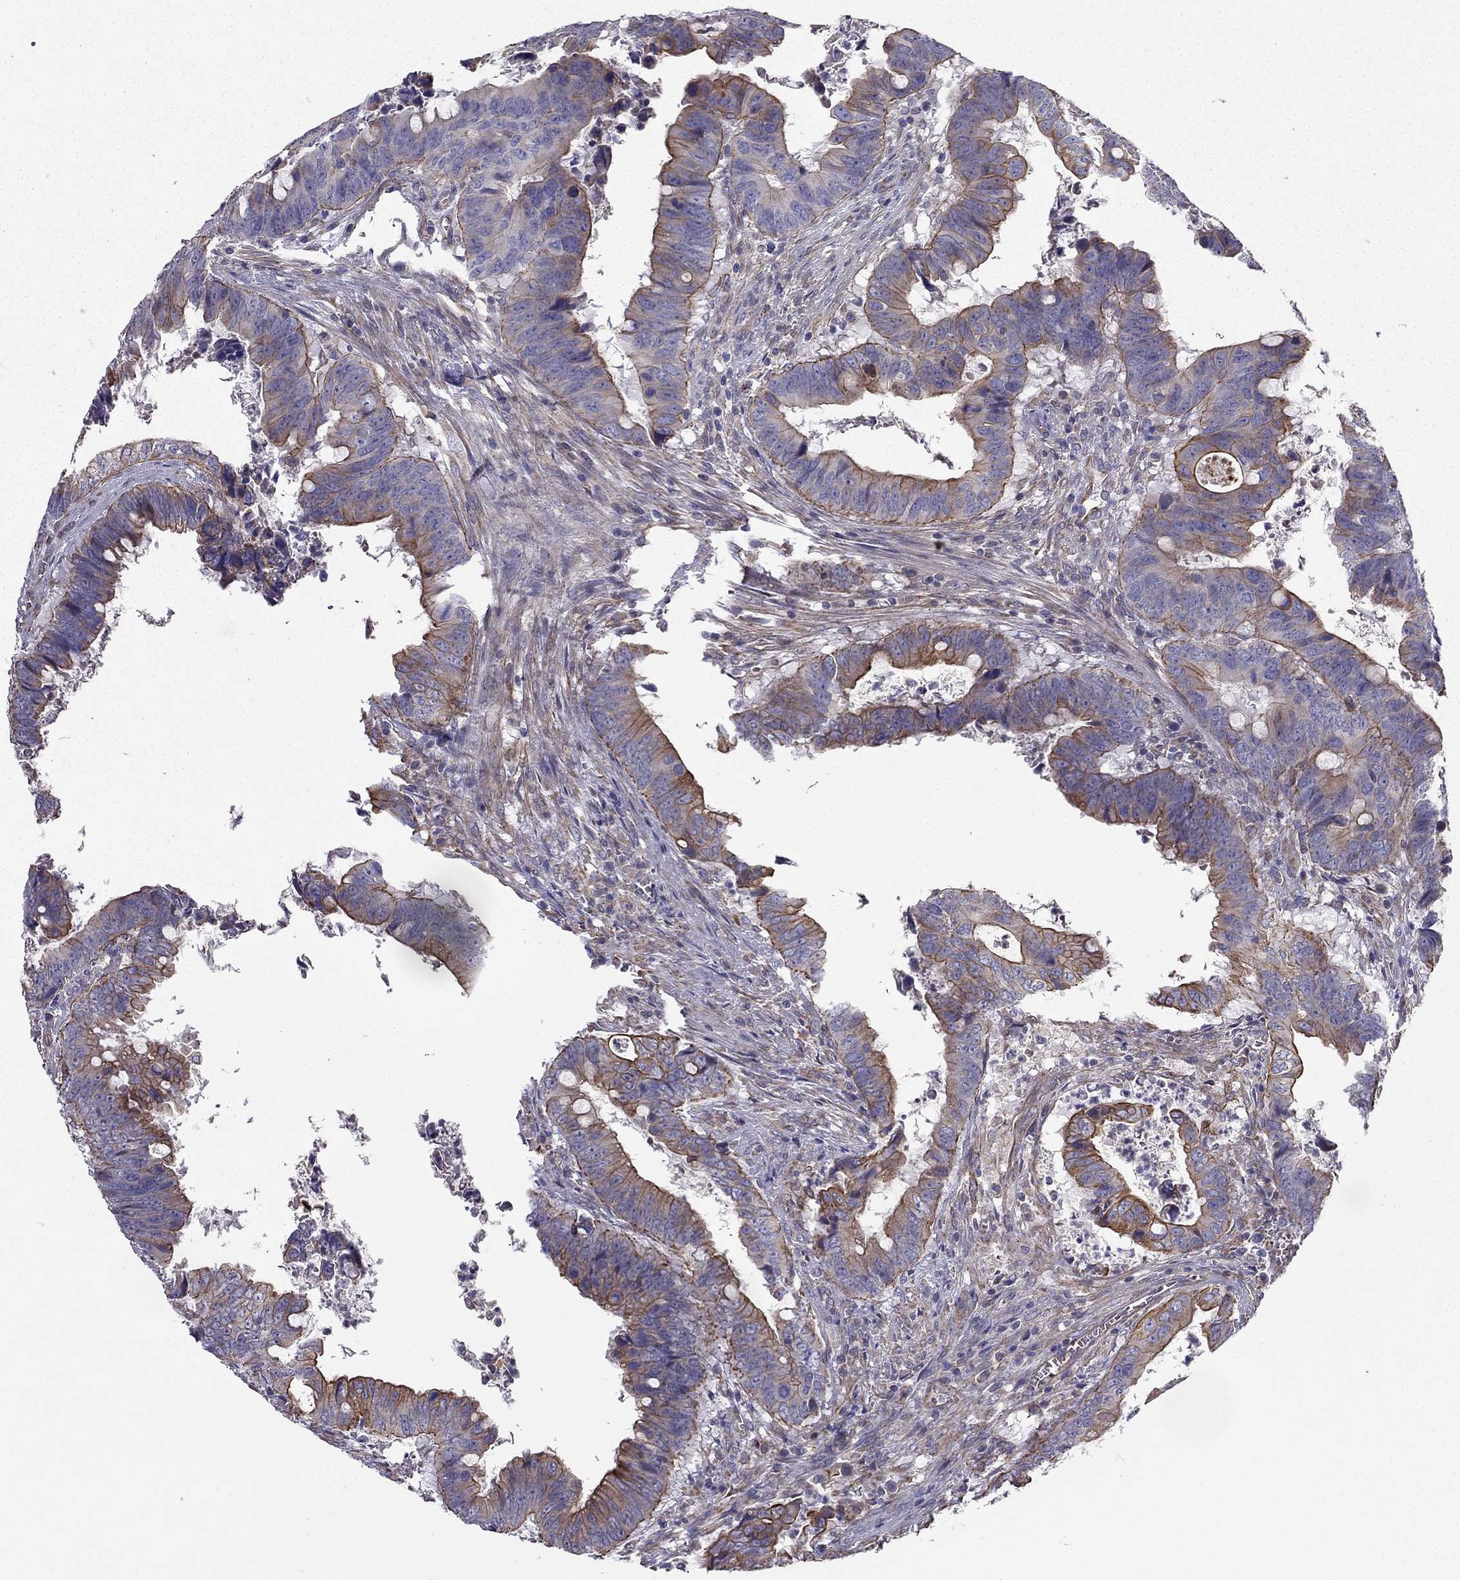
{"staining": {"intensity": "strong", "quantity": "25%-75%", "location": "cytoplasmic/membranous"}, "tissue": "colorectal cancer", "cell_type": "Tumor cells", "image_type": "cancer", "snomed": [{"axis": "morphology", "description": "Adenocarcinoma, NOS"}, {"axis": "topography", "description": "Colon"}], "caption": "DAB immunohistochemical staining of human adenocarcinoma (colorectal) exhibits strong cytoplasmic/membranous protein expression in approximately 25%-75% of tumor cells. The protein of interest is stained brown, and the nuclei are stained in blue (DAB (3,3'-diaminobenzidine) IHC with brightfield microscopy, high magnification).", "gene": "ENOX1", "patient": {"sex": "female", "age": 82}}